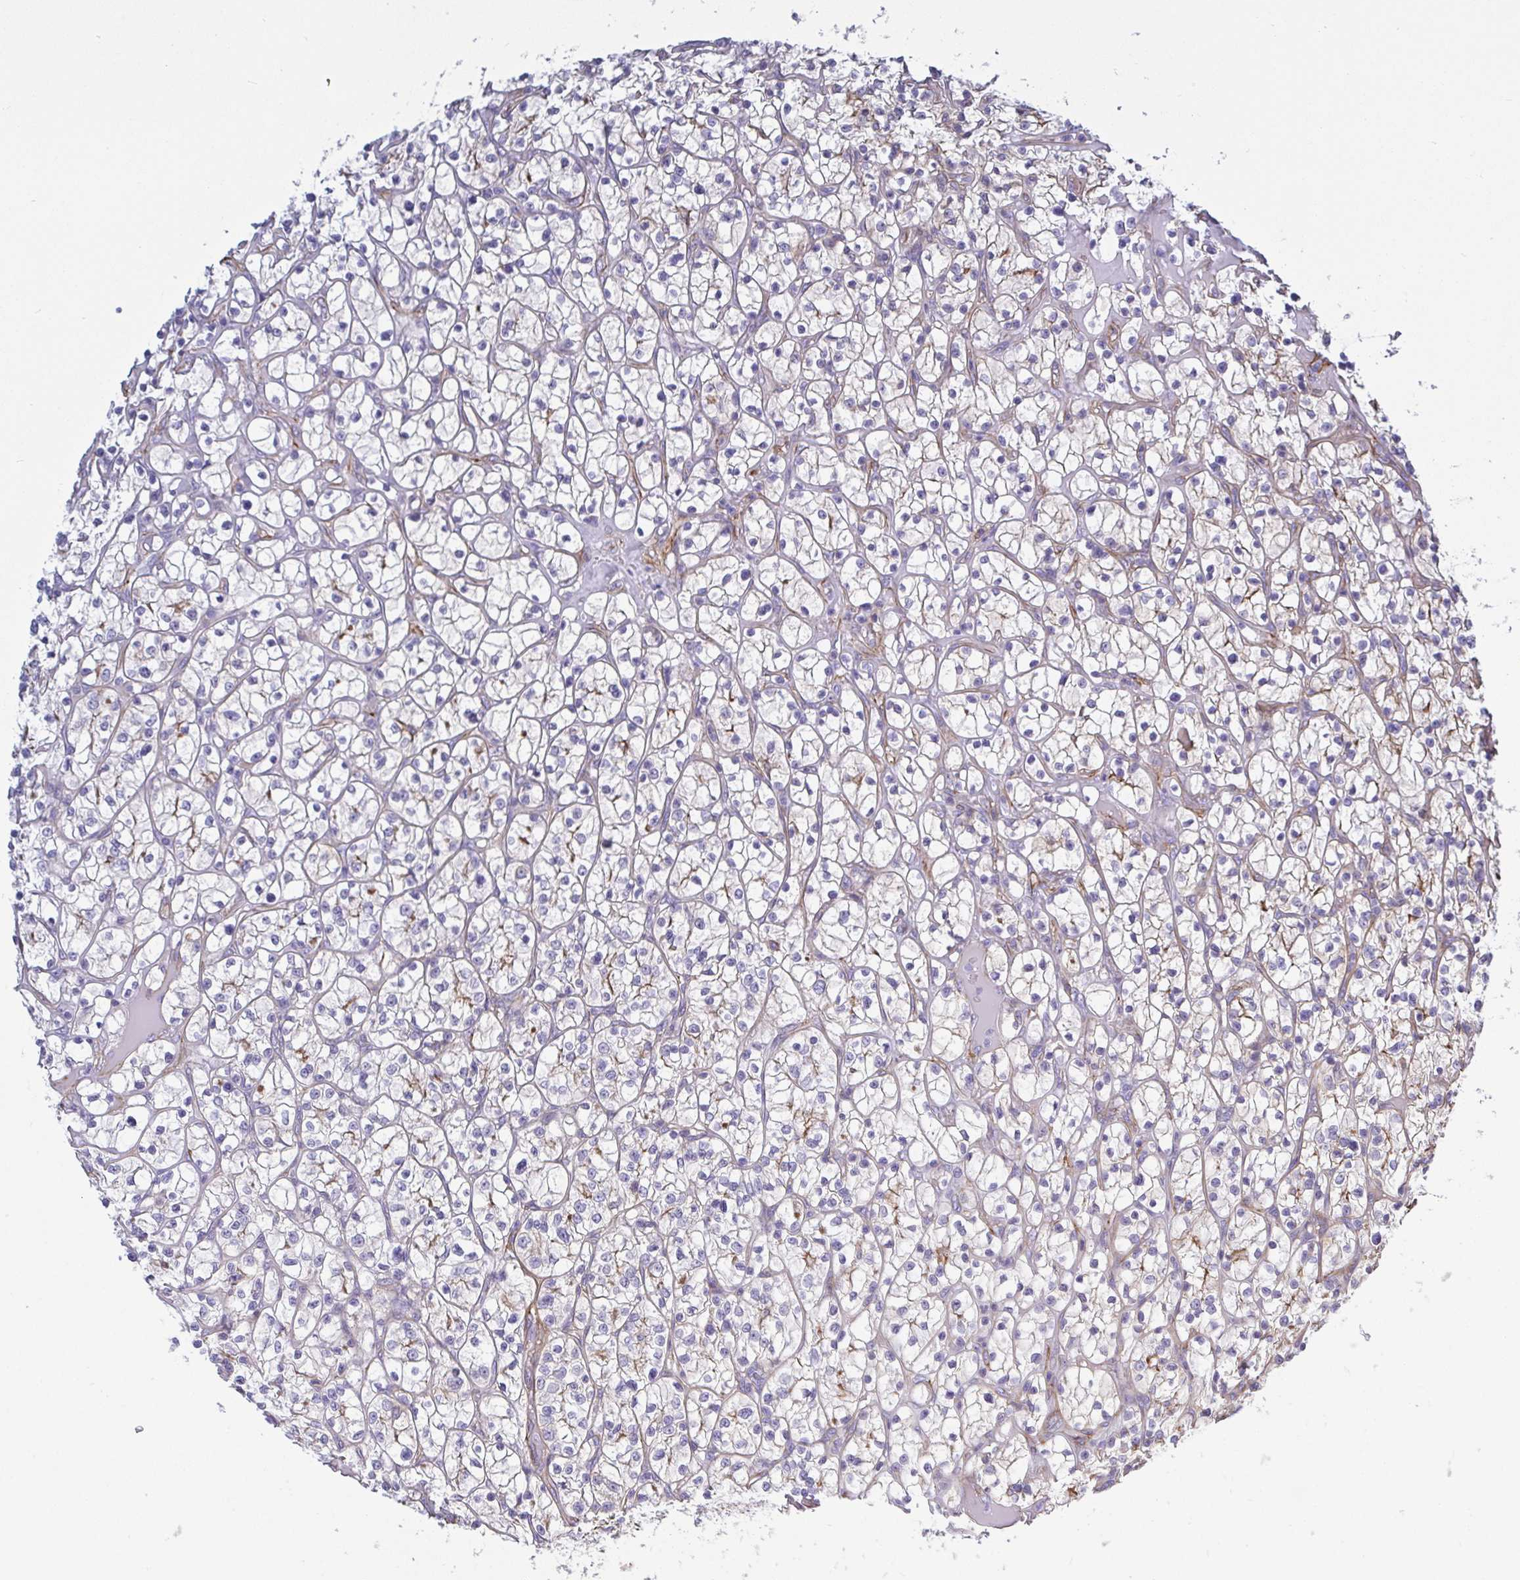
{"staining": {"intensity": "negative", "quantity": "none", "location": "none"}, "tissue": "renal cancer", "cell_type": "Tumor cells", "image_type": "cancer", "snomed": [{"axis": "morphology", "description": "Adenocarcinoma, NOS"}, {"axis": "topography", "description": "Kidney"}], "caption": "Immunohistochemistry (IHC) histopathology image of neoplastic tissue: renal adenocarcinoma stained with DAB (3,3'-diaminobenzidine) shows no significant protein expression in tumor cells.", "gene": "LIMA1", "patient": {"sex": "female", "age": 64}}